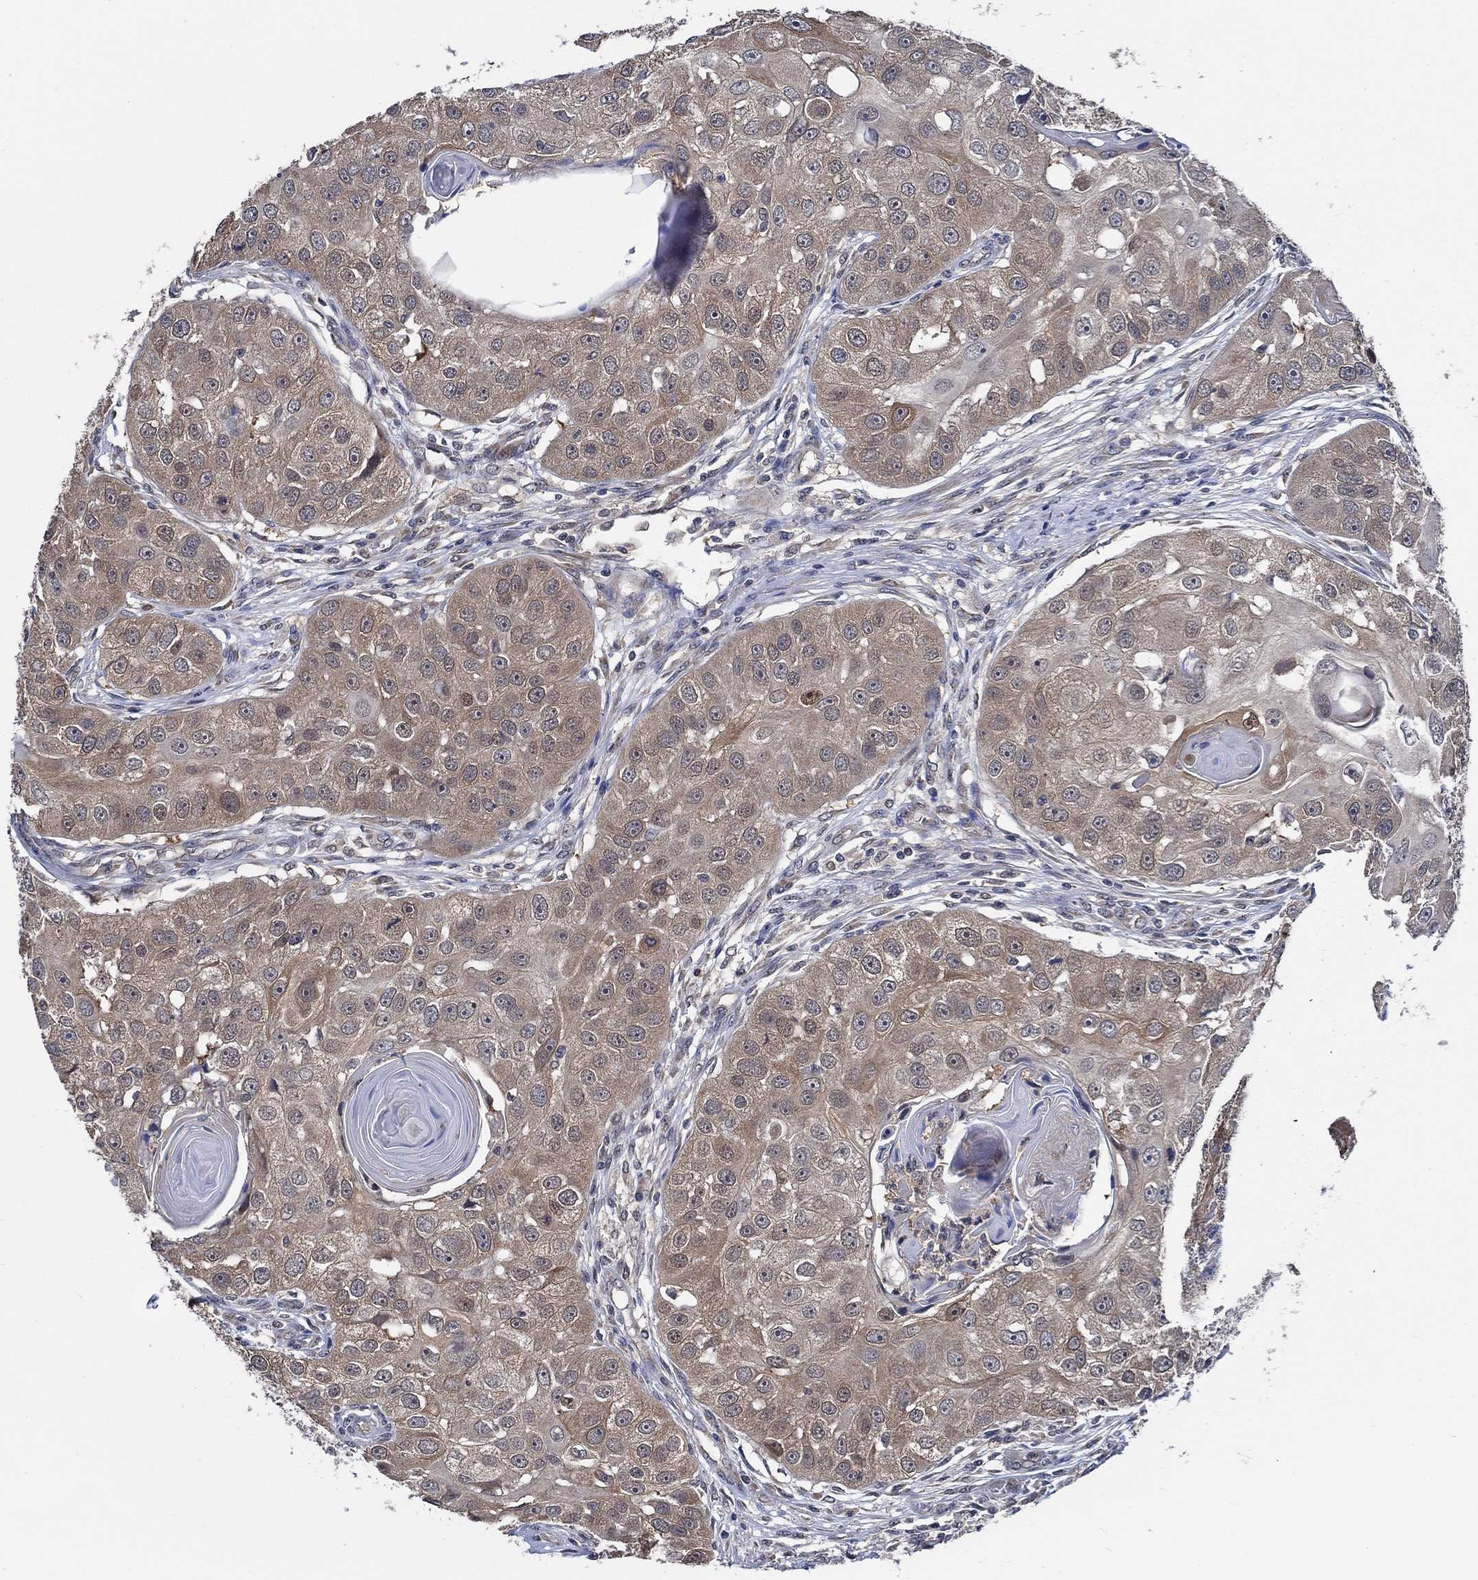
{"staining": {"intensity": "weak", "quantity": ">75%", "location": "cytoplasmic/membranous"}, "tissue": "head and neck cancer", "cell_type": "Tumor cells", "image_type": "cancer", "snomed": [{"axis": "morphology", "description": "Normal tissue, NOS"}, {"axis": "morphology", "description": "Squamous cell carcinoma, NOS"}, {"axis": "topography", "description": "Skeletal muscle"}, {"axis": "topography", "description": "Head-Neck"}], "caption": "Squamous cell carcinoma (head and neck) tissue exhibits weak cytoplasmic/membranous positivity in approximately >75% of tumor cells", "gene": "DACT1", "patient": {"sex": "male", "age": 51}}